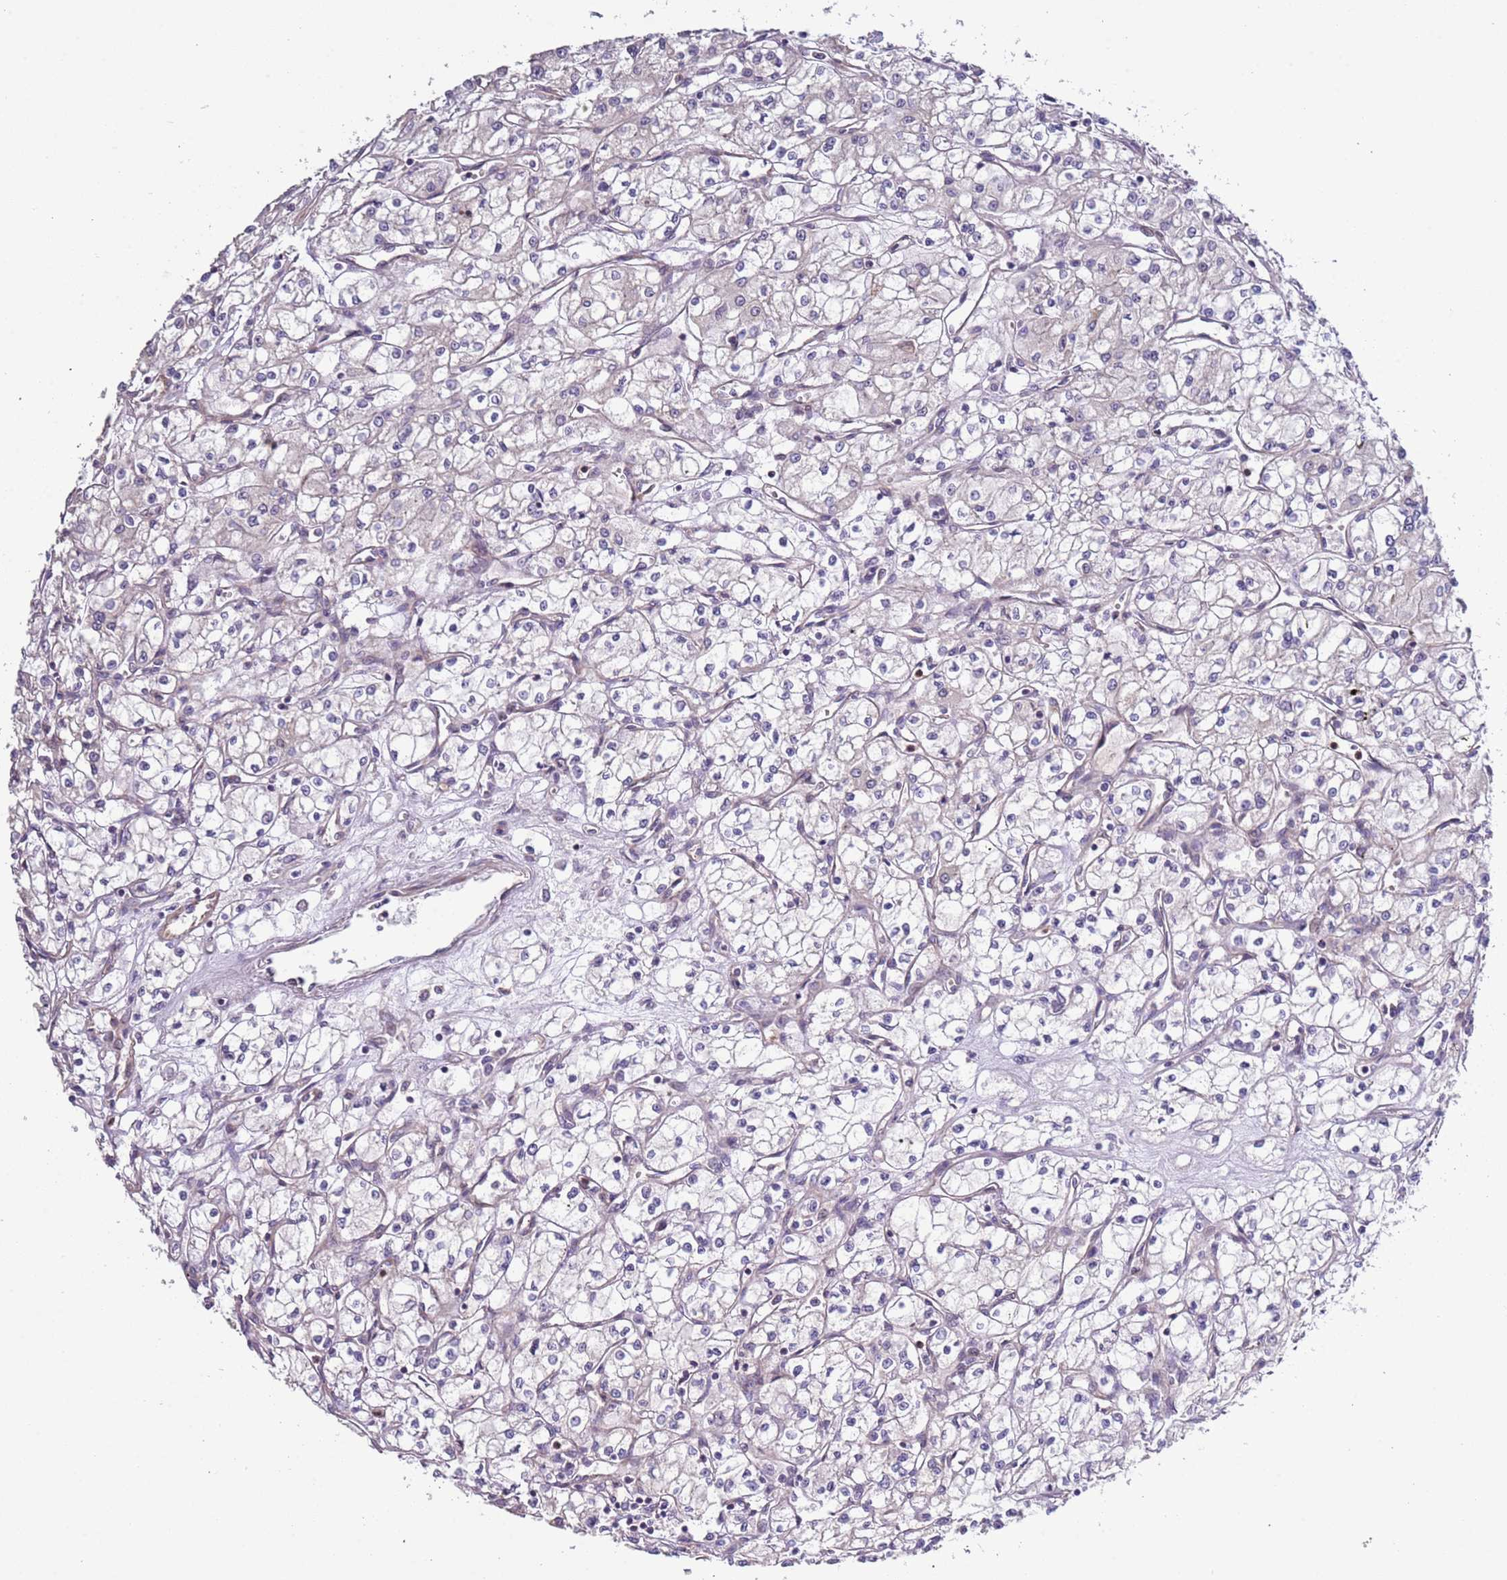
{"staining": {"intensity": "negative", "quantity": "none", "location": "none"}, "tissue": "renal cancer", "cell_type": "Tumor cells", "image_type": "cancer", "snomed": [{"axis": "morphology", "description": "Adenocarcinoma, NOS"}, {"axis": "topography", "description": "Kidney"}], "caption": "An immunohistochemistry image of adenocarcinoma (renal) is shown. There is no staining in tumor cells of adenocarcinoma (renal).", "gene": "LAMB4", "patient": {"sex": "male", "age": 59}}